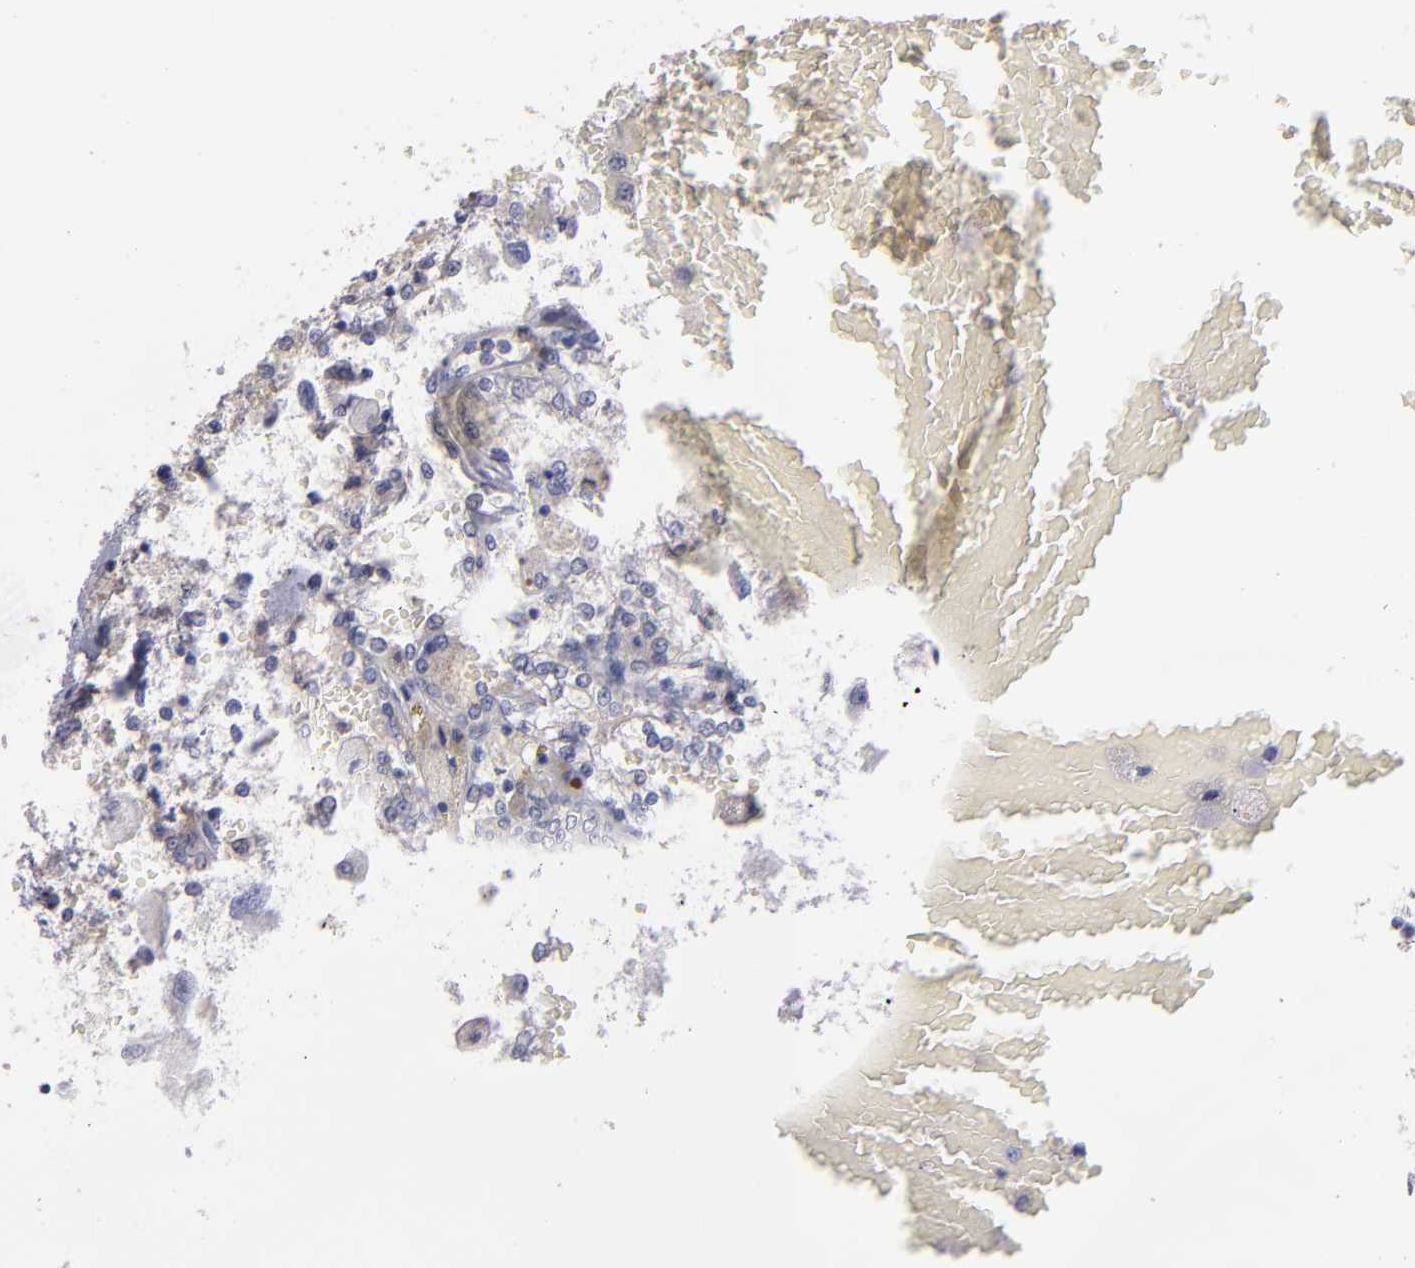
{"staining": {"intensity": "weak", "quantity": "25%-75%", "location": "cytoplasmic/membranous"}, "tissue": "renal cancer", "cell_type": "Tumor cells", "image_type": "cancer", "snomed": [{"axis": "morphology", "description": "Adenocarcinoma, NOS"}, {"axis": "topography", "description": "Kidney"}], "caption": "Renal adenocarcinoma tissue exhibits weak cytoplasmic/membranous positivity in approximately 25%-75% of tumor cells, visualized by immunohistochemistry.", "gene": "CDH3", "patient": {"sex": "female", "age": 56}}